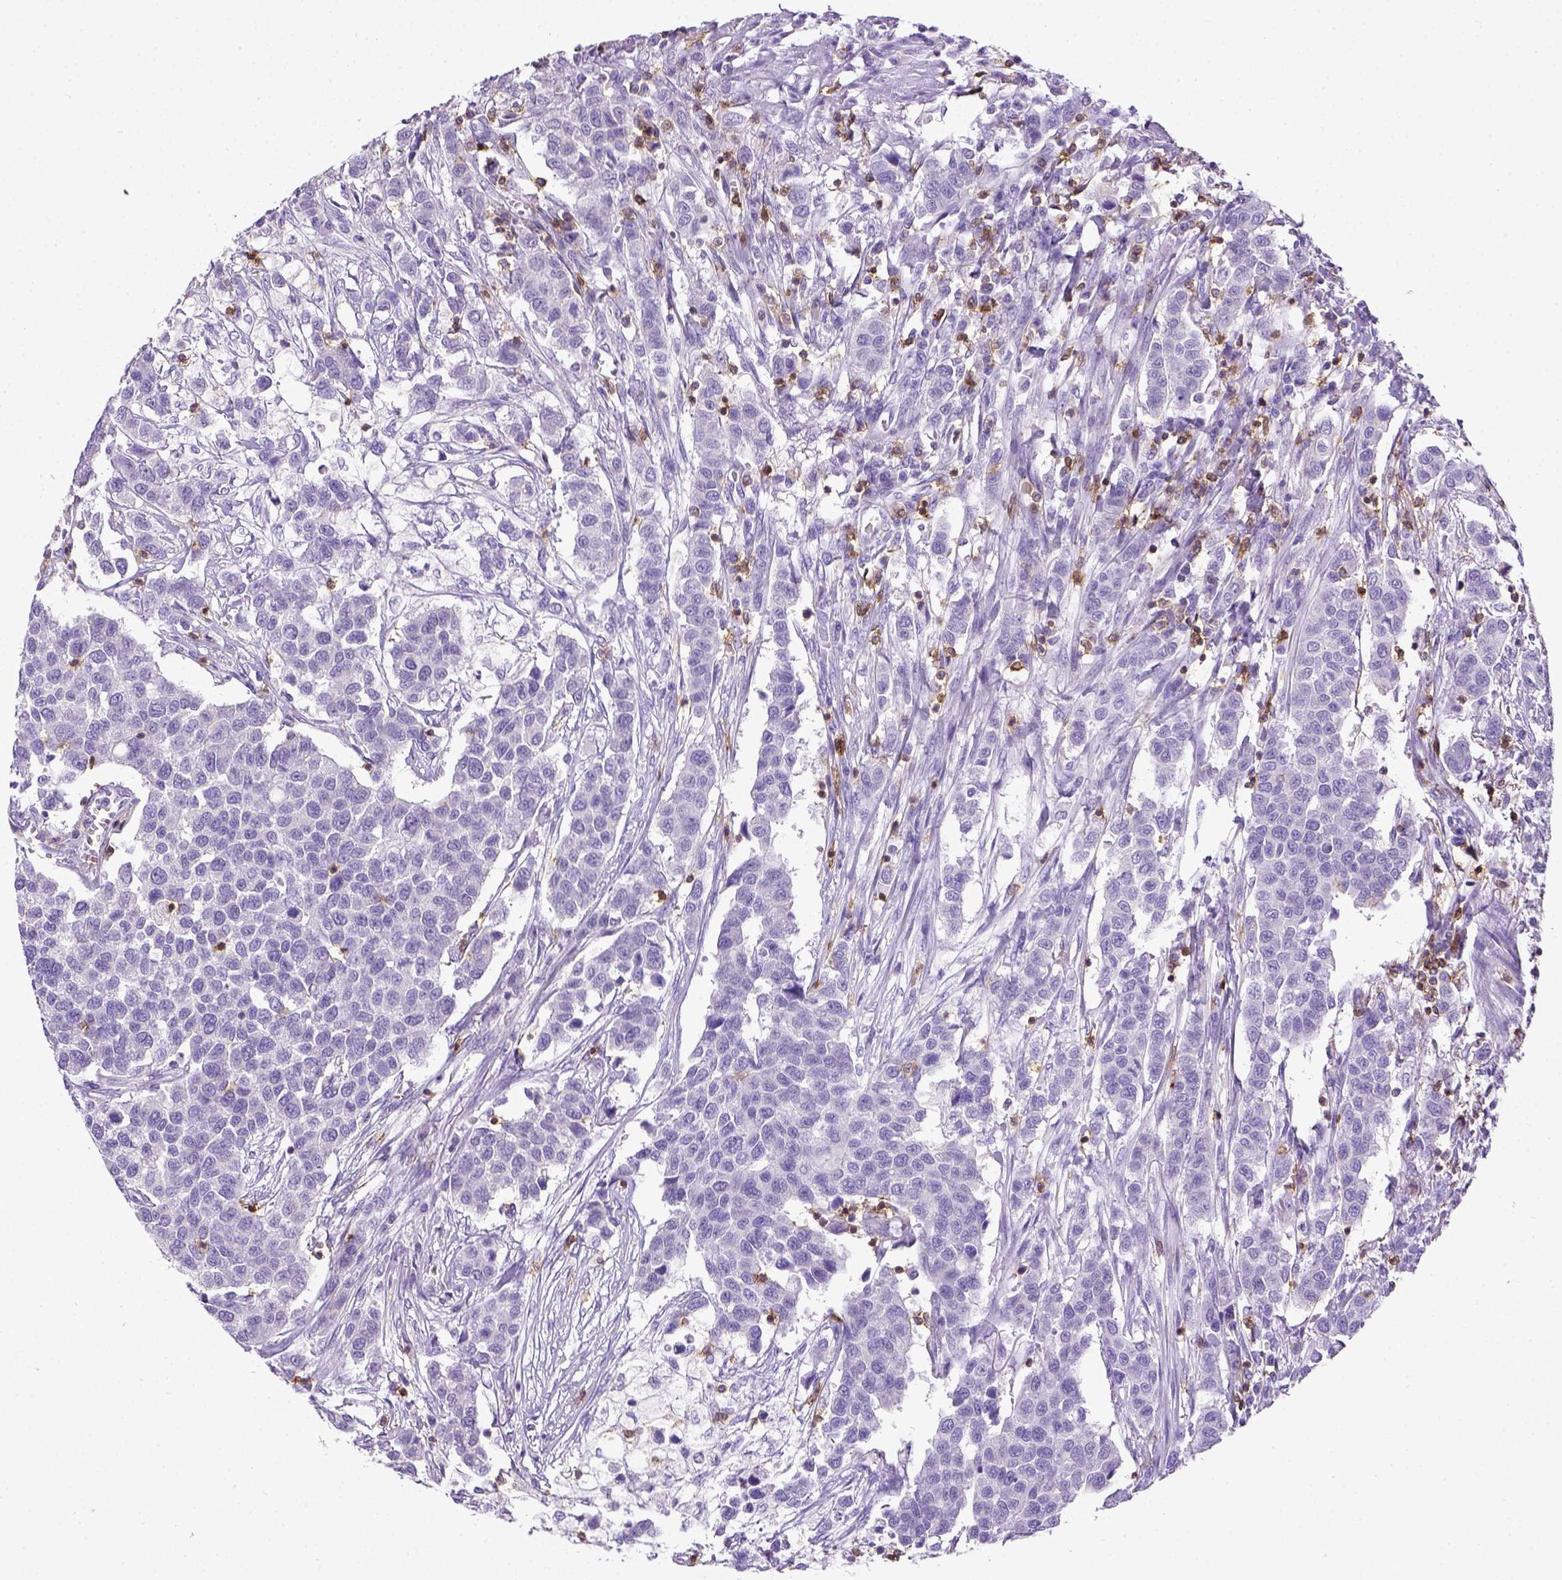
{"staining": {"intensity": "negative", "quantity": "none", "location": "none"}, "tissue": "urothelial cancer", "cell_type": "Tumor cells", "image_type": "cancer", "snomed": [{"axis": "morphology", "description": "Urothelial carcinoma, High grade"}, {"axis": "topography", "description": "Urinary bladder"}], "caption": "Tumor cells are negative for brown protein staining in high-grade urothelial carcinoma. (DAB IHC visualized using brightfield microscopy, high magnification).", "gene": "CD3E", "patient": {"sex": "female", "age": 58}}